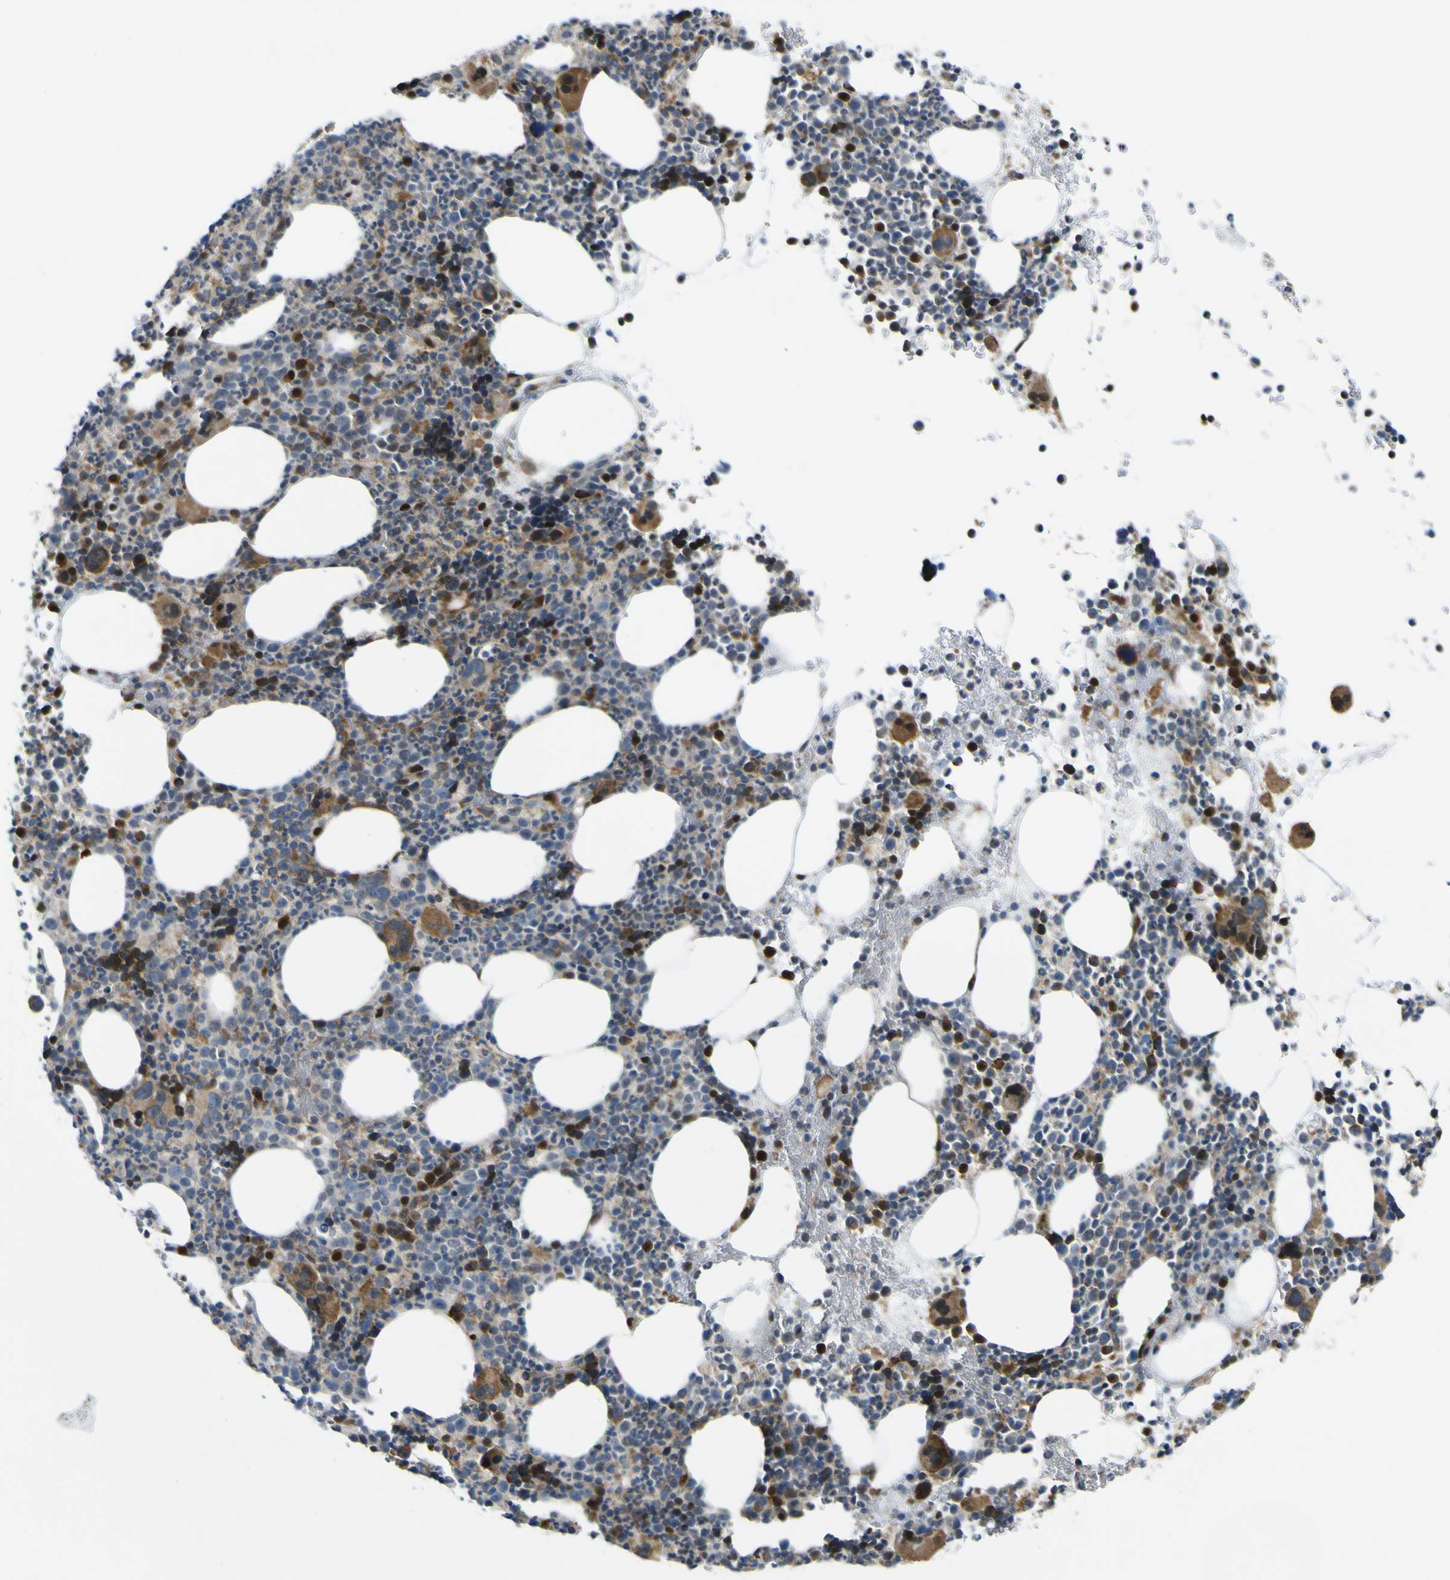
{"staining": {"intensity": "strong", "quantity": "25%-75%", "location": "cytoplasmic/membranous"}, "tissue": "bone marrow", "cell_type": "Hematopoietic cells", "image_type": "normal", "snomed": [{"axis": "morphology", "description": "Normal tissue, NOS"}, {"axis": "morphology", "description": "Inflammation, NOS"}, {"axis": "topography", "description": "Bone marrow"}], "caption": "Brown immunohistochemical staining in normal human bone marrow shows strong cytoplasmic/membranous staining in about 25%-75% of hematopoietic cells.", "gene": "KDM7A", "patient": {"sex": "male", "age": 73}}